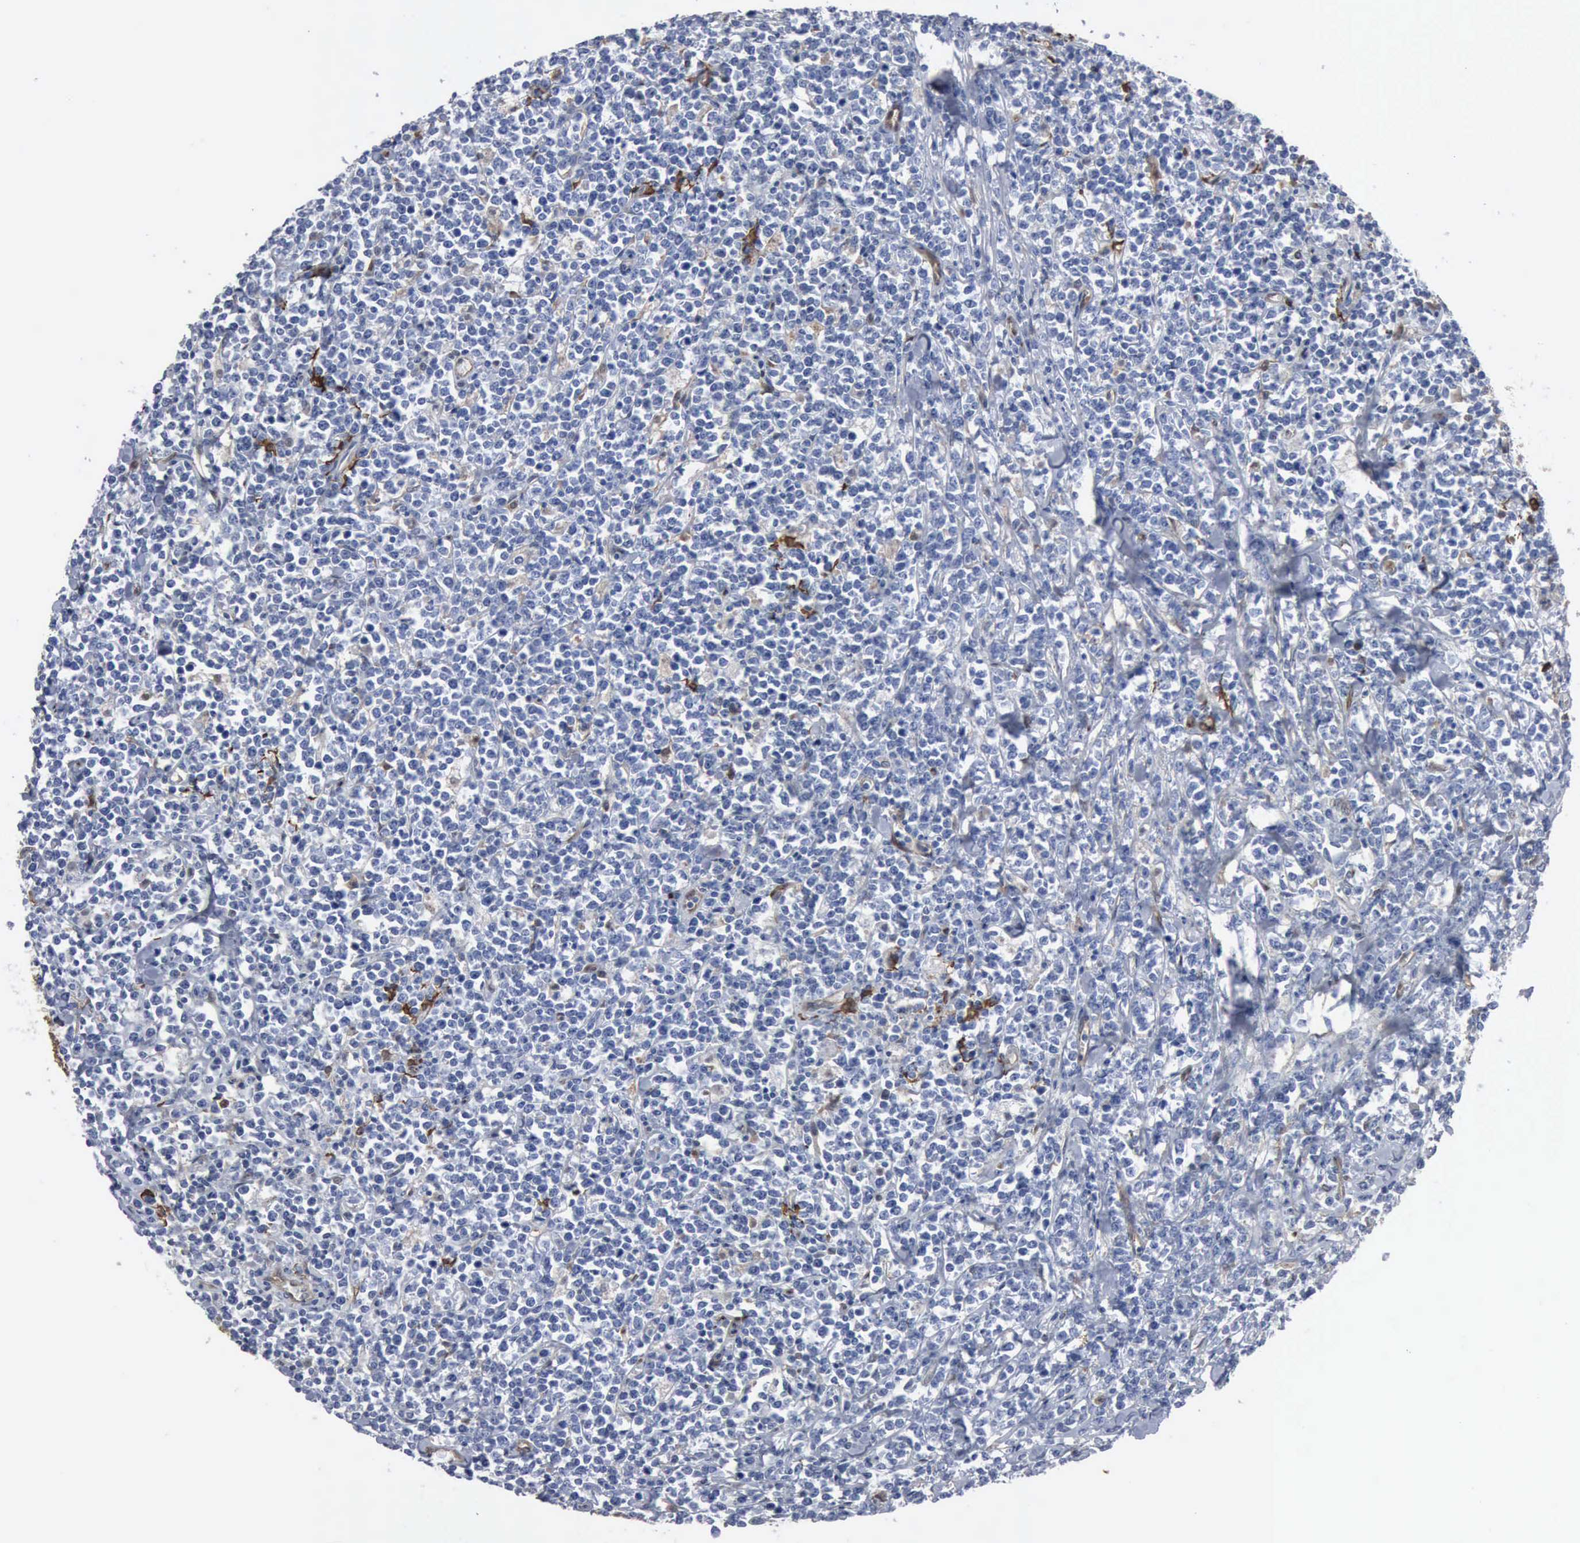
{"staining": {"intensity": "negative", "quantity": "none", "location": "none"}, "tissue": "lymphoma", "cell_type": "Tumor cells", "image_type": "cancer", "snomed": [{"axis": "morphology", "description": "Malignant lymphoma, non-Hodgkin's type, High grade"}, {"axis": "topography", "description": "Small intestine"}, {"axis": "topography", "description": "Colon"}], "caption": "DAB (3,3'-diaminobenzidine) immunohistochemical staining of human lymphoma exhibits no significant positivity in tumor cells.", "gene": "FSCN1", "patient": {"sex": "male", "age": 8}}